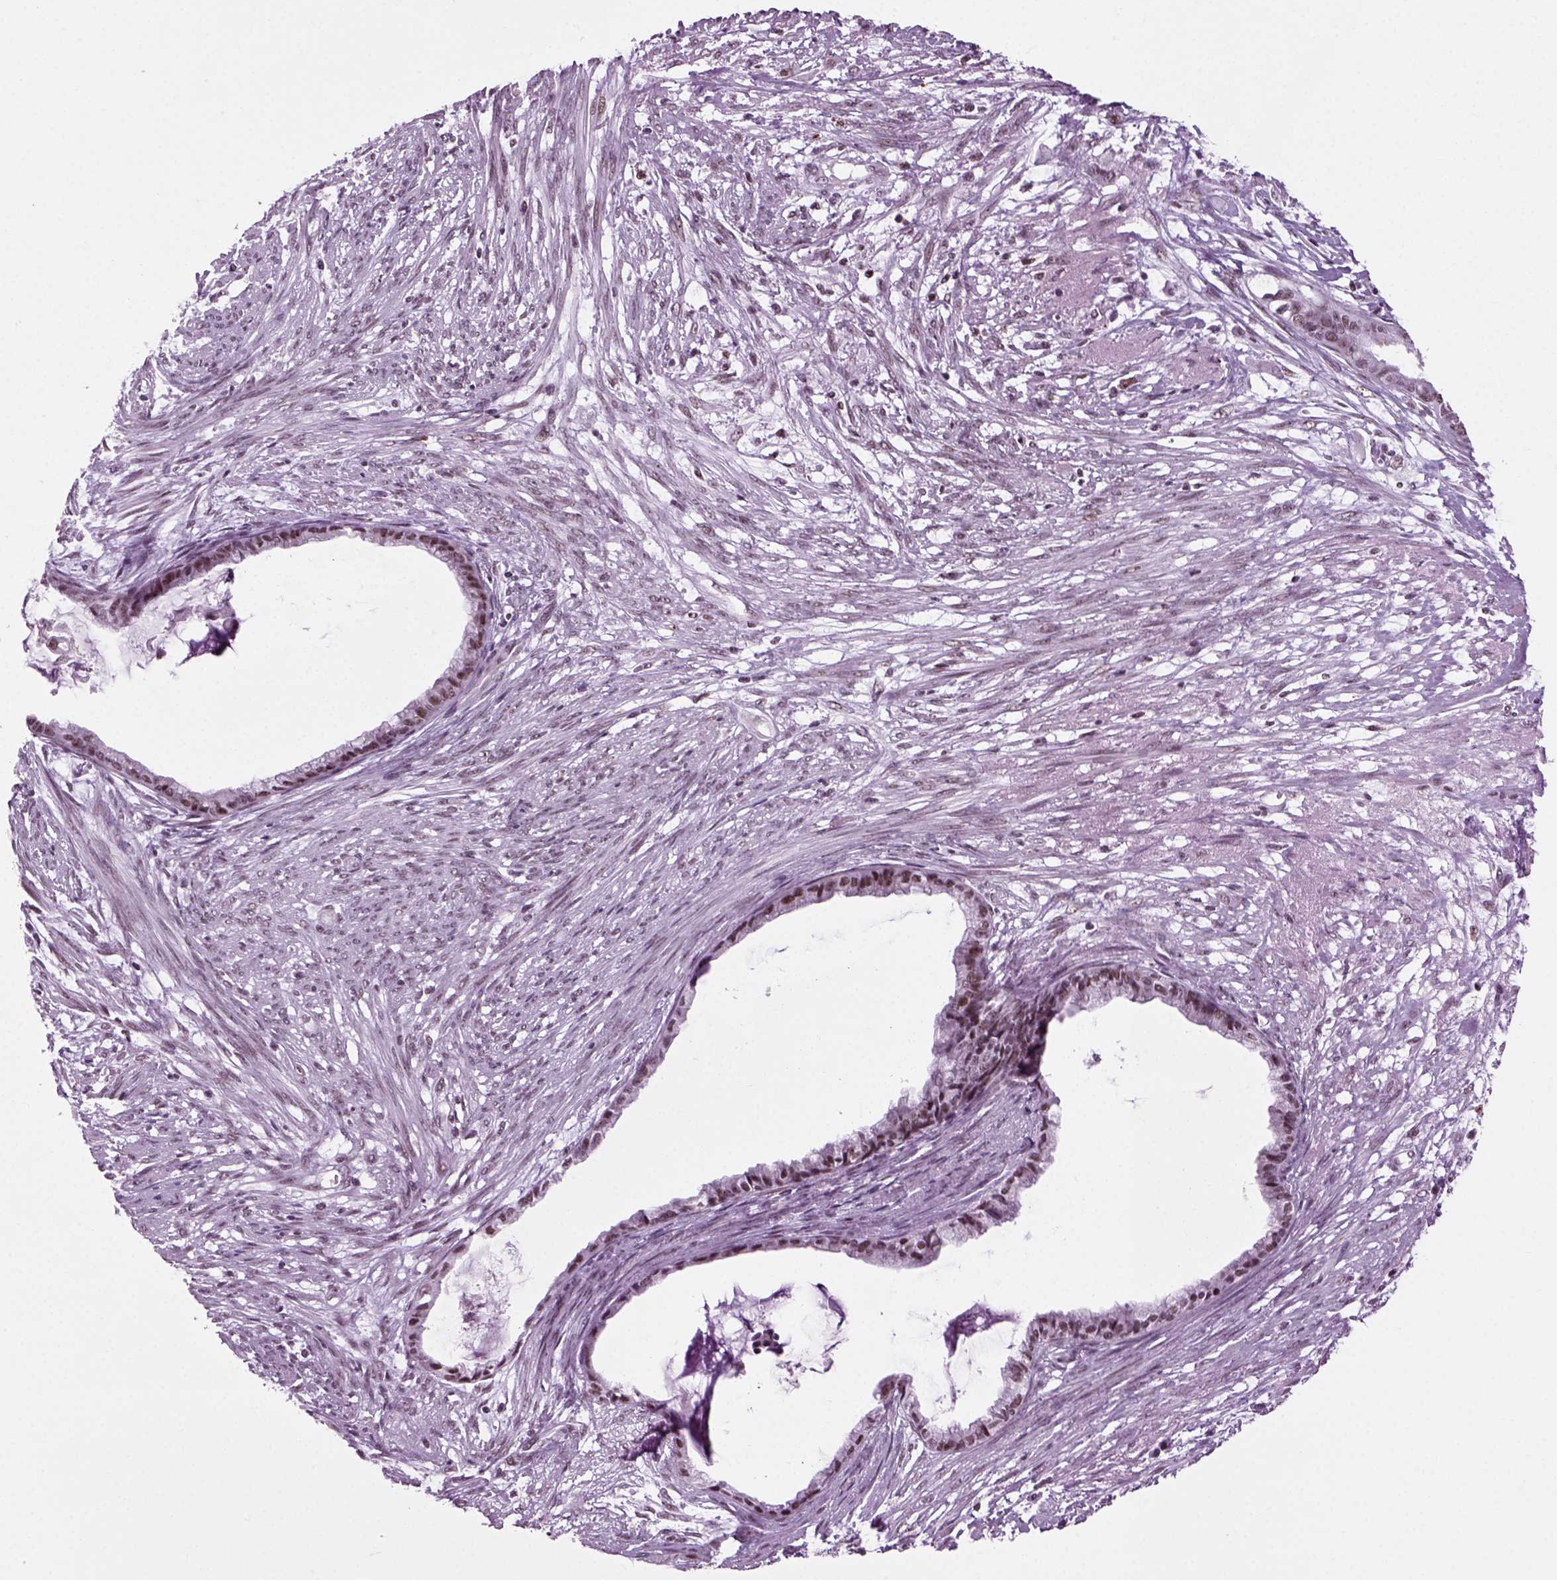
{"staining": {"intensity": "moderate", "quantity": ">75%", "location": "nuclear"}, "tissue": "endometrial cancer", "cell_type": "Tumor cells", "image_type": "cancer", "snomed": [{"axis": "morphology", "description": "Adenocarcinoma, NOS"}, {"axis": "topography", "description": "Endometrium"}], "caption": "Protein staining of adenocarcinoma (endometrial) tissue exhibits moderate nuclear staining in about >75% of tumor cells.", "gene": "RCOR3", "patient": {"sex": "female", "age": 86}}